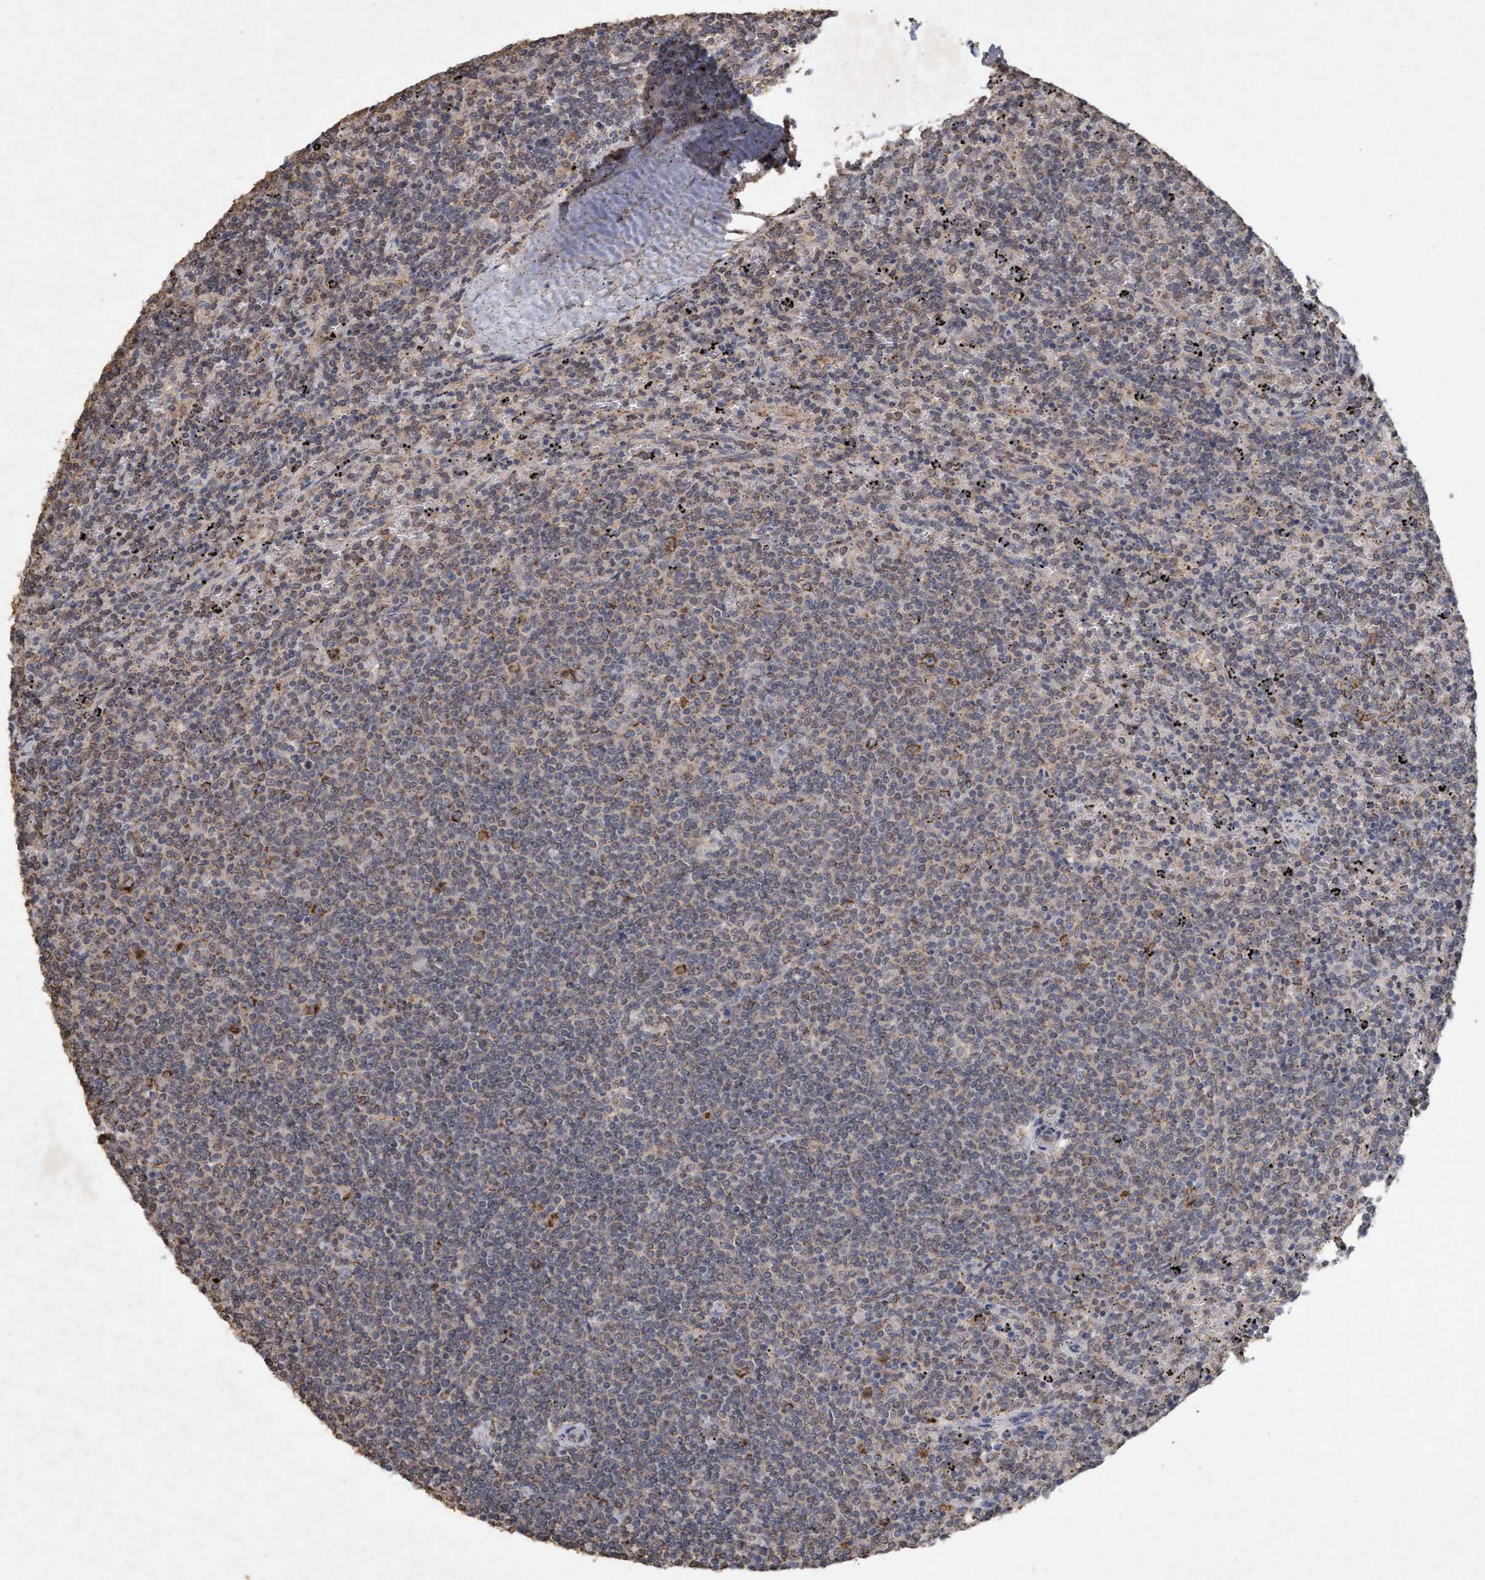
{"staining": {"intensity": "moderate", "quantity": "<25%", "location": "cytoplasmic/membranous"}, "tissue": "lymphoma", "cell_type": "Tumor cells", "image_type": "cancer", "snomed": [{"axis": "morphology", "description": "Malignant lymphoma, non-Hodgkin's type, Low grade"}, {"axis": "topography", "description": "Spleen"}], "caption": "Protein staining displays moderate cytoplasmic/membranous positivity in about <25% of tumor cells in lymphoma.", "gene": "VSIG8", "patient": {"sex": "female", "age": 50}}